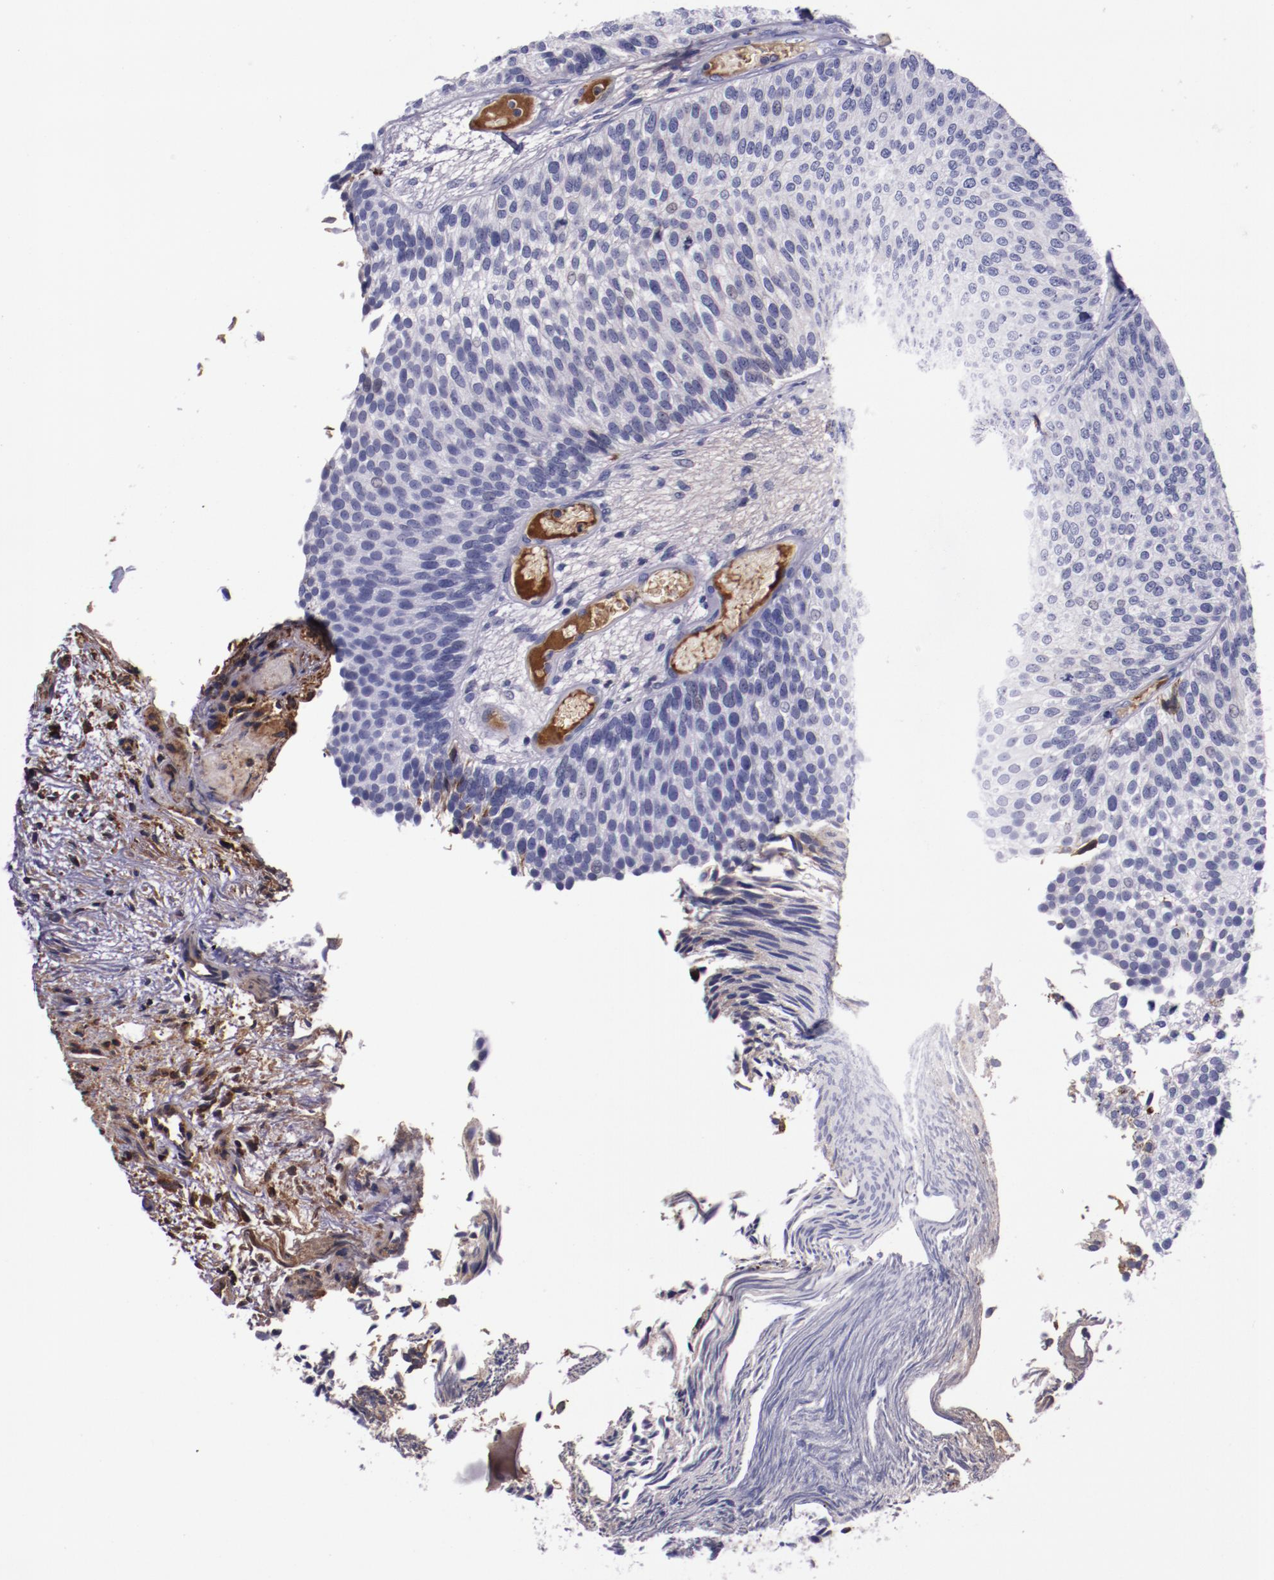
{"staining": {"intensity": "negative", "quantity": "none", "location": "none"}, "tissue": "urothelial cancer", "cell_type": "Tumor cells", "image_type": "cancer", "snomed": [{"axis": "morphology", "description": "Urothelial carcinoma, Low grade"}, {"axis": "topography", "description": "Urinary bladder"}], "caption": "A high-resolution photomicrograph shows immunohistochemistry staining of urothelial cancer, which exhibits no significant expression in tumor cells. (DAB immunohistochemistry with hematoxylin counter stain).", "gene": "APOH", "patient": {"sex": "male", "age": 84}}